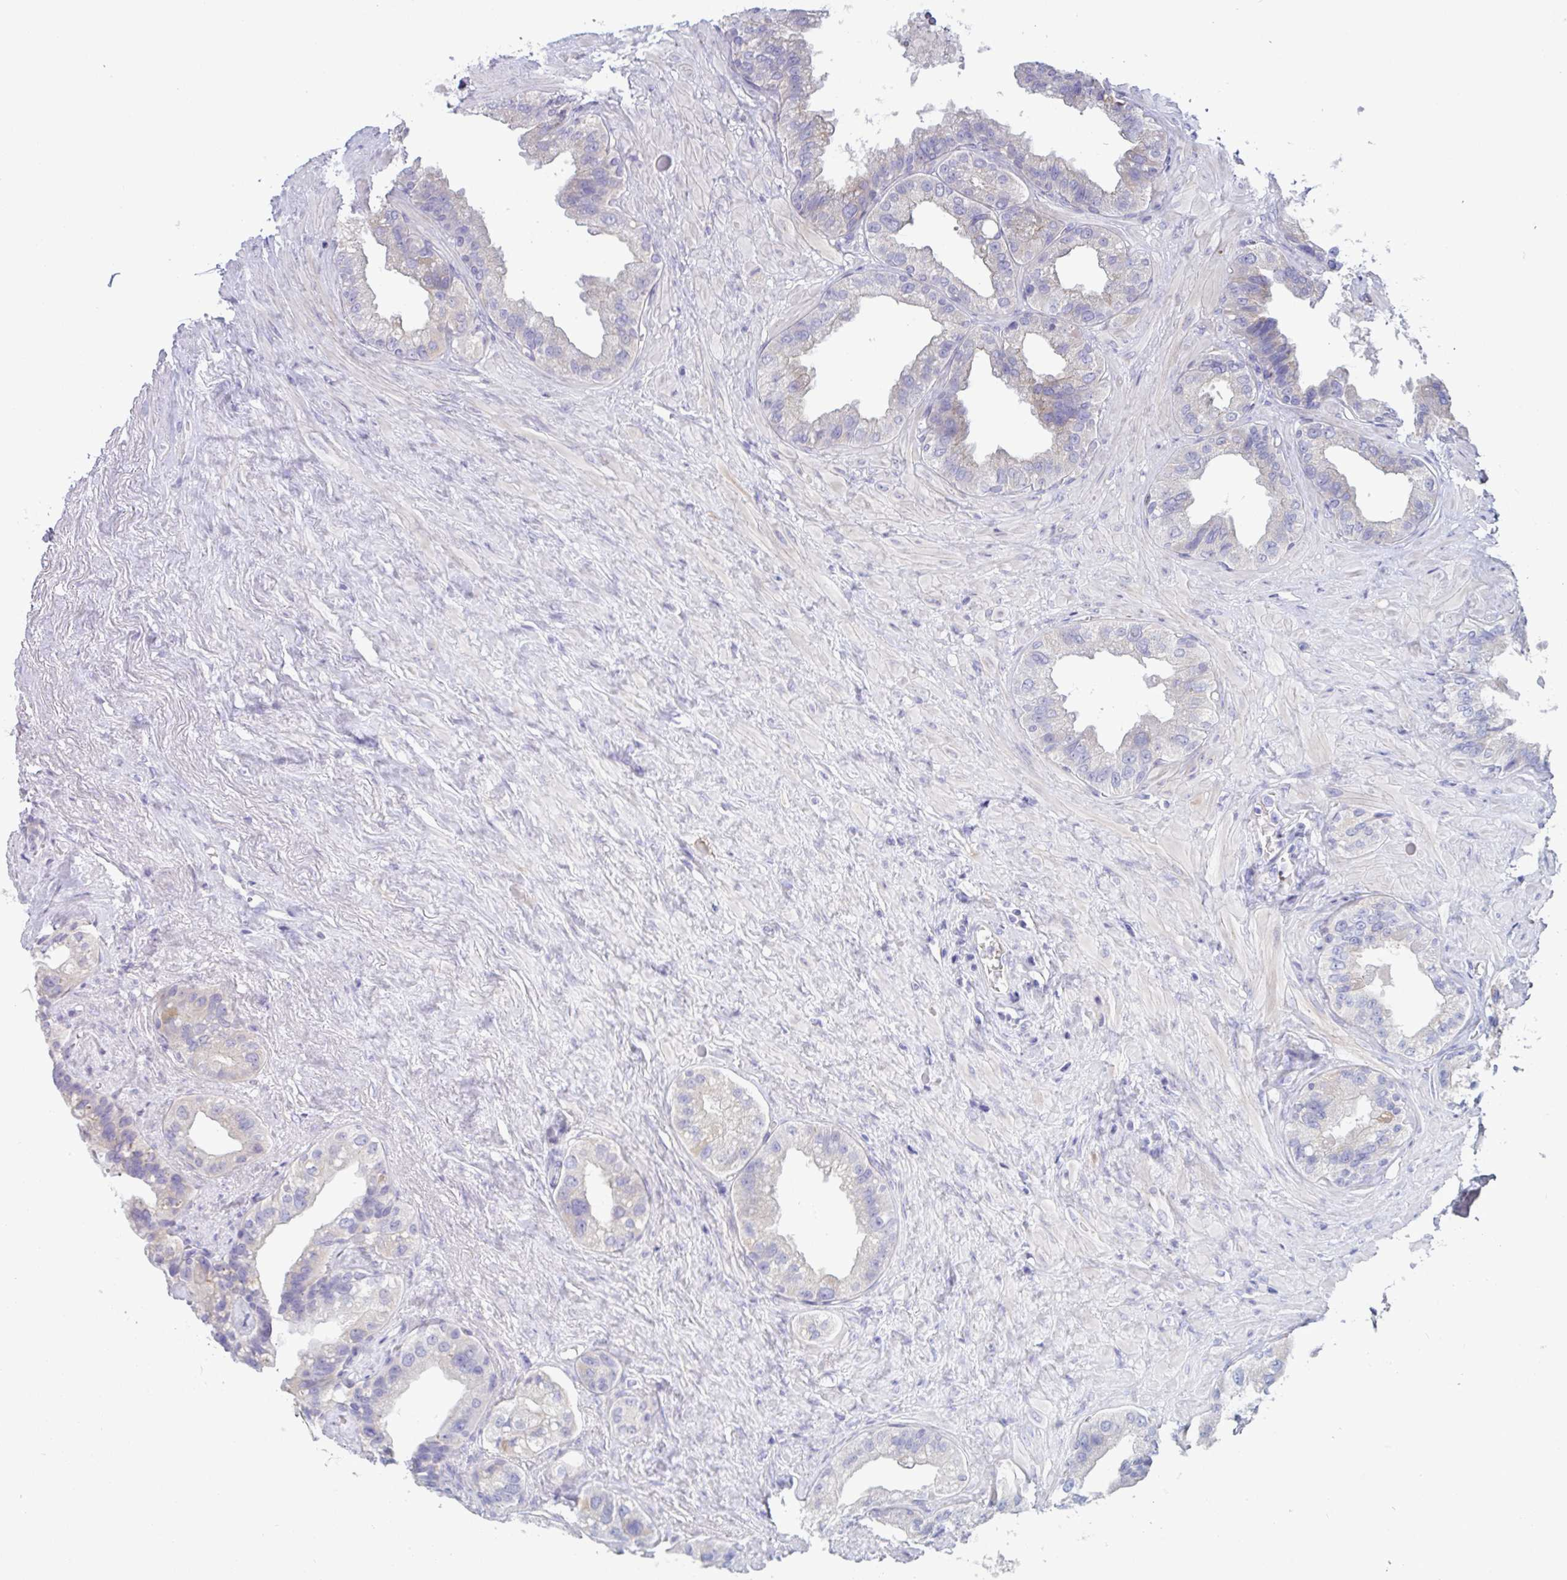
{"staining": {"intensity": "negative", "quantity": "none", "location": "none"}, "tissue": "seminal vesicle", "cell_type": "Glandular cells", "image_type": "normal", "snomed": [{"axis": "morphology", "description": "Normal tissue, NOS"}, {"axis": "topography", "description": "Seminal veicle"}, {"axis": "topography", "description": "Peripheral nerve tissue"}], "caption": "This is an immunohistochemistry histopathology image of unremarkable seminal vesicle. There is no staining in glandular cells.", "gene": "OXLD1", "patient": {"sex": "male", "age": 76}}